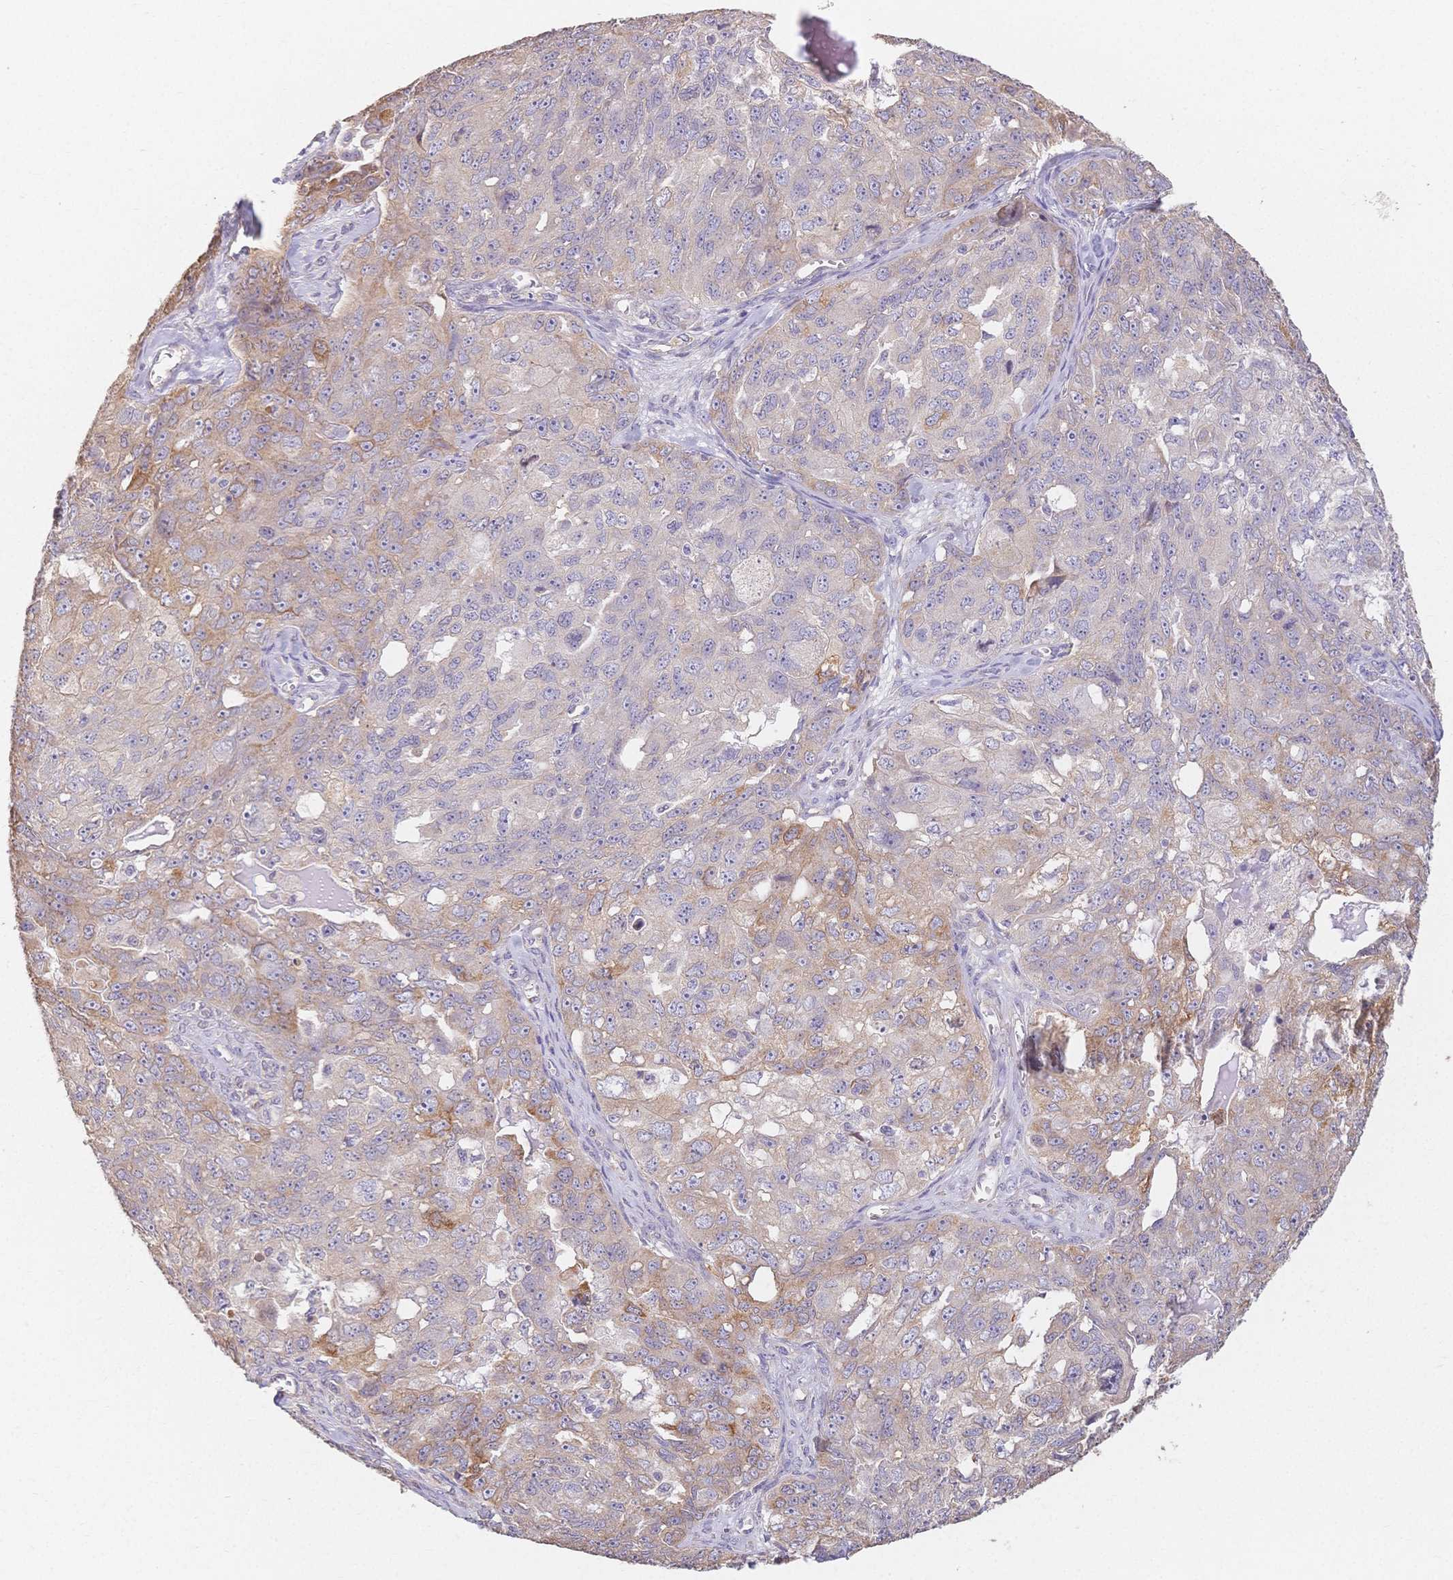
{"staining": {"intensity": "weak", "quantity": "25%-75%", "location": "cytoplasmic/membranous"}, "tissue": "ovarian cancer", "cell_type": "Tumor cells", "image_type": "cancer", "snomed": [{"axis": "morphology", "description": "Carcinoma, endometroid"}, {"axis": "topography", "description": "Ovary"}], "caption": "Ovarian endometroid carcinoma tissue demonstrates weak cytoplasmic/membranous positivity in approximately 25%-75% of tumor cells, visualized by immunohistochemistry.", "gene": "HS3ST5", "patient": {"sex": "female", "age": 70}}